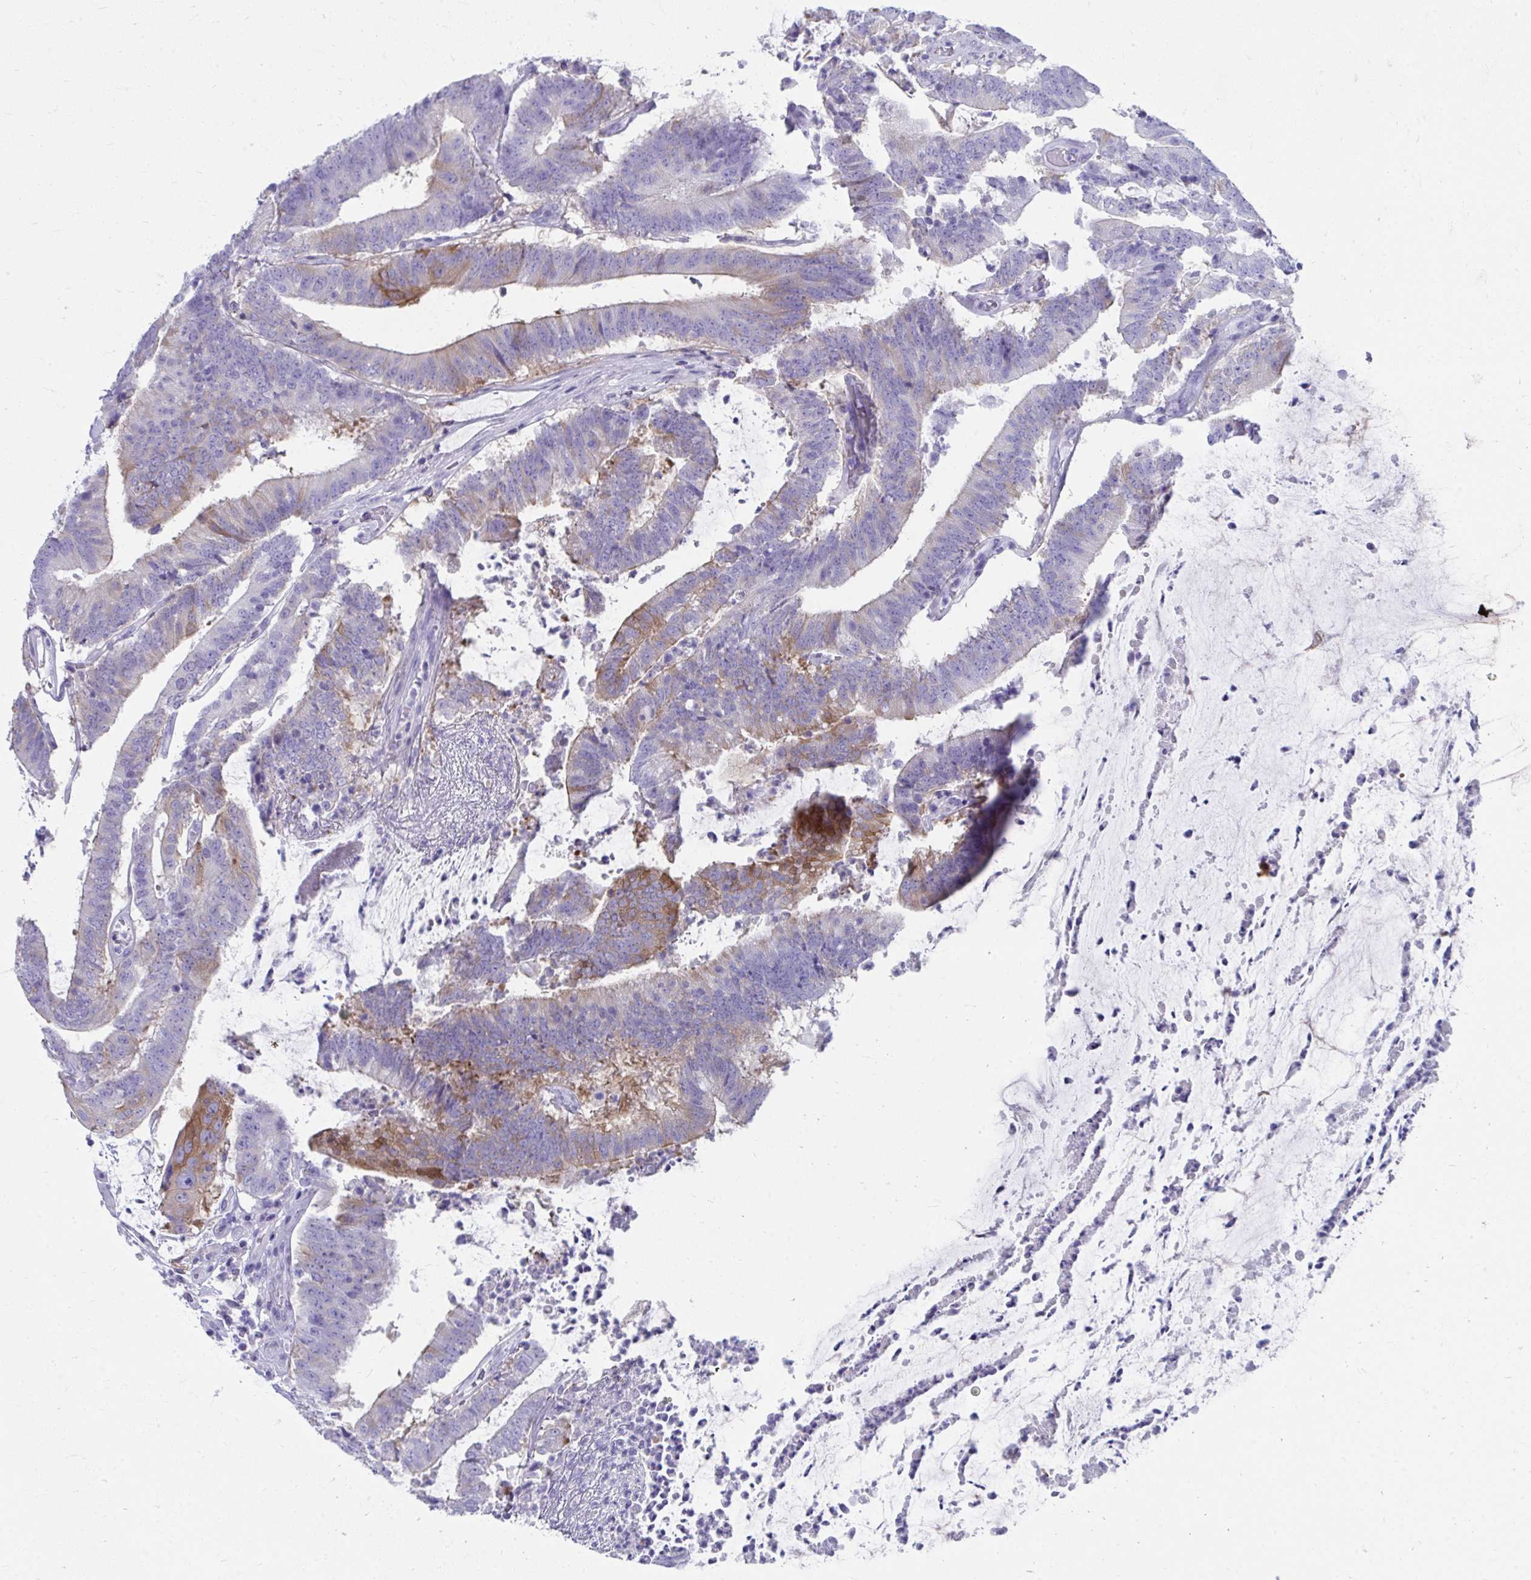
{"staining": {"intensity": "moderate", "quantity": "<25%", "location": "cytoplasmic/membranous"}, "tissue": "colorectal cancer", "cell_type": "Tumor cells", "image_type": "cancer", "snomed": [{"axis": "morphology", "description": "Adenocarcinoma, NOS"}, {"axis": "topography", "description": "Colon"}], "caption": "About <25% of tumor cells in colorectal adenocarcinoma demonstrate moderate cytoplasmic/membranous protein positivity as visualized by brown immunohistochemical staining.", "gene": "SEC14L3", "patient": {"sex": "female", "age": 43}}